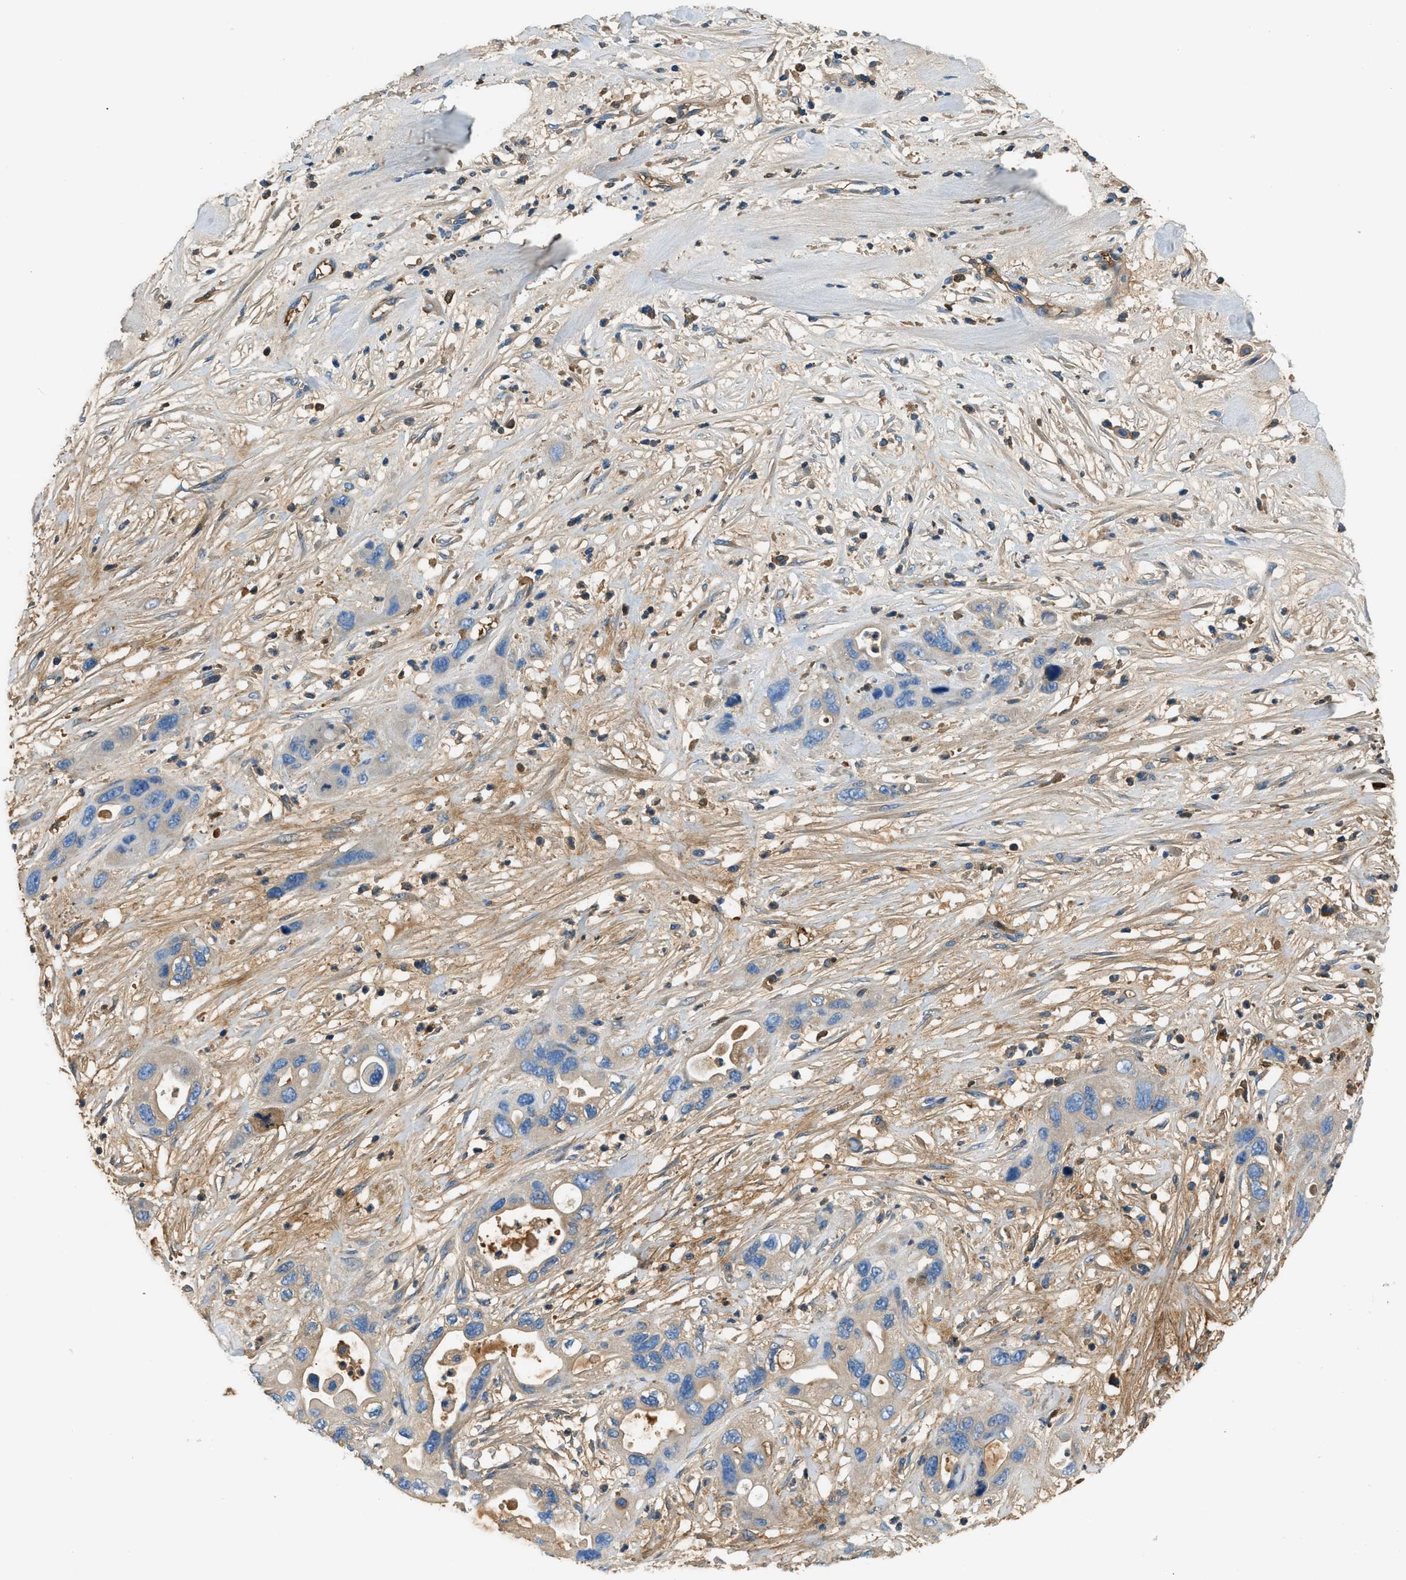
{"staining": {"intensity": "negative", "quantity": "none", "location": "none"}, "tissue": "pancreatic cancer", "cell_type": "Tumor cells", "image_type": "cancer", "snomed": [{"axis": "morphology", "description": "Adenocarcinoma, NOS"}, {"axis": "topography", "description": "Pancreas"}], "caption": "IHC micrograph of human adenocarcinoma (pancreatic) stained for a protein (brown), which exhibits no staining in tumor cells.", "gene": "STC1", "patient": {"sex": "female", "age": 71}}